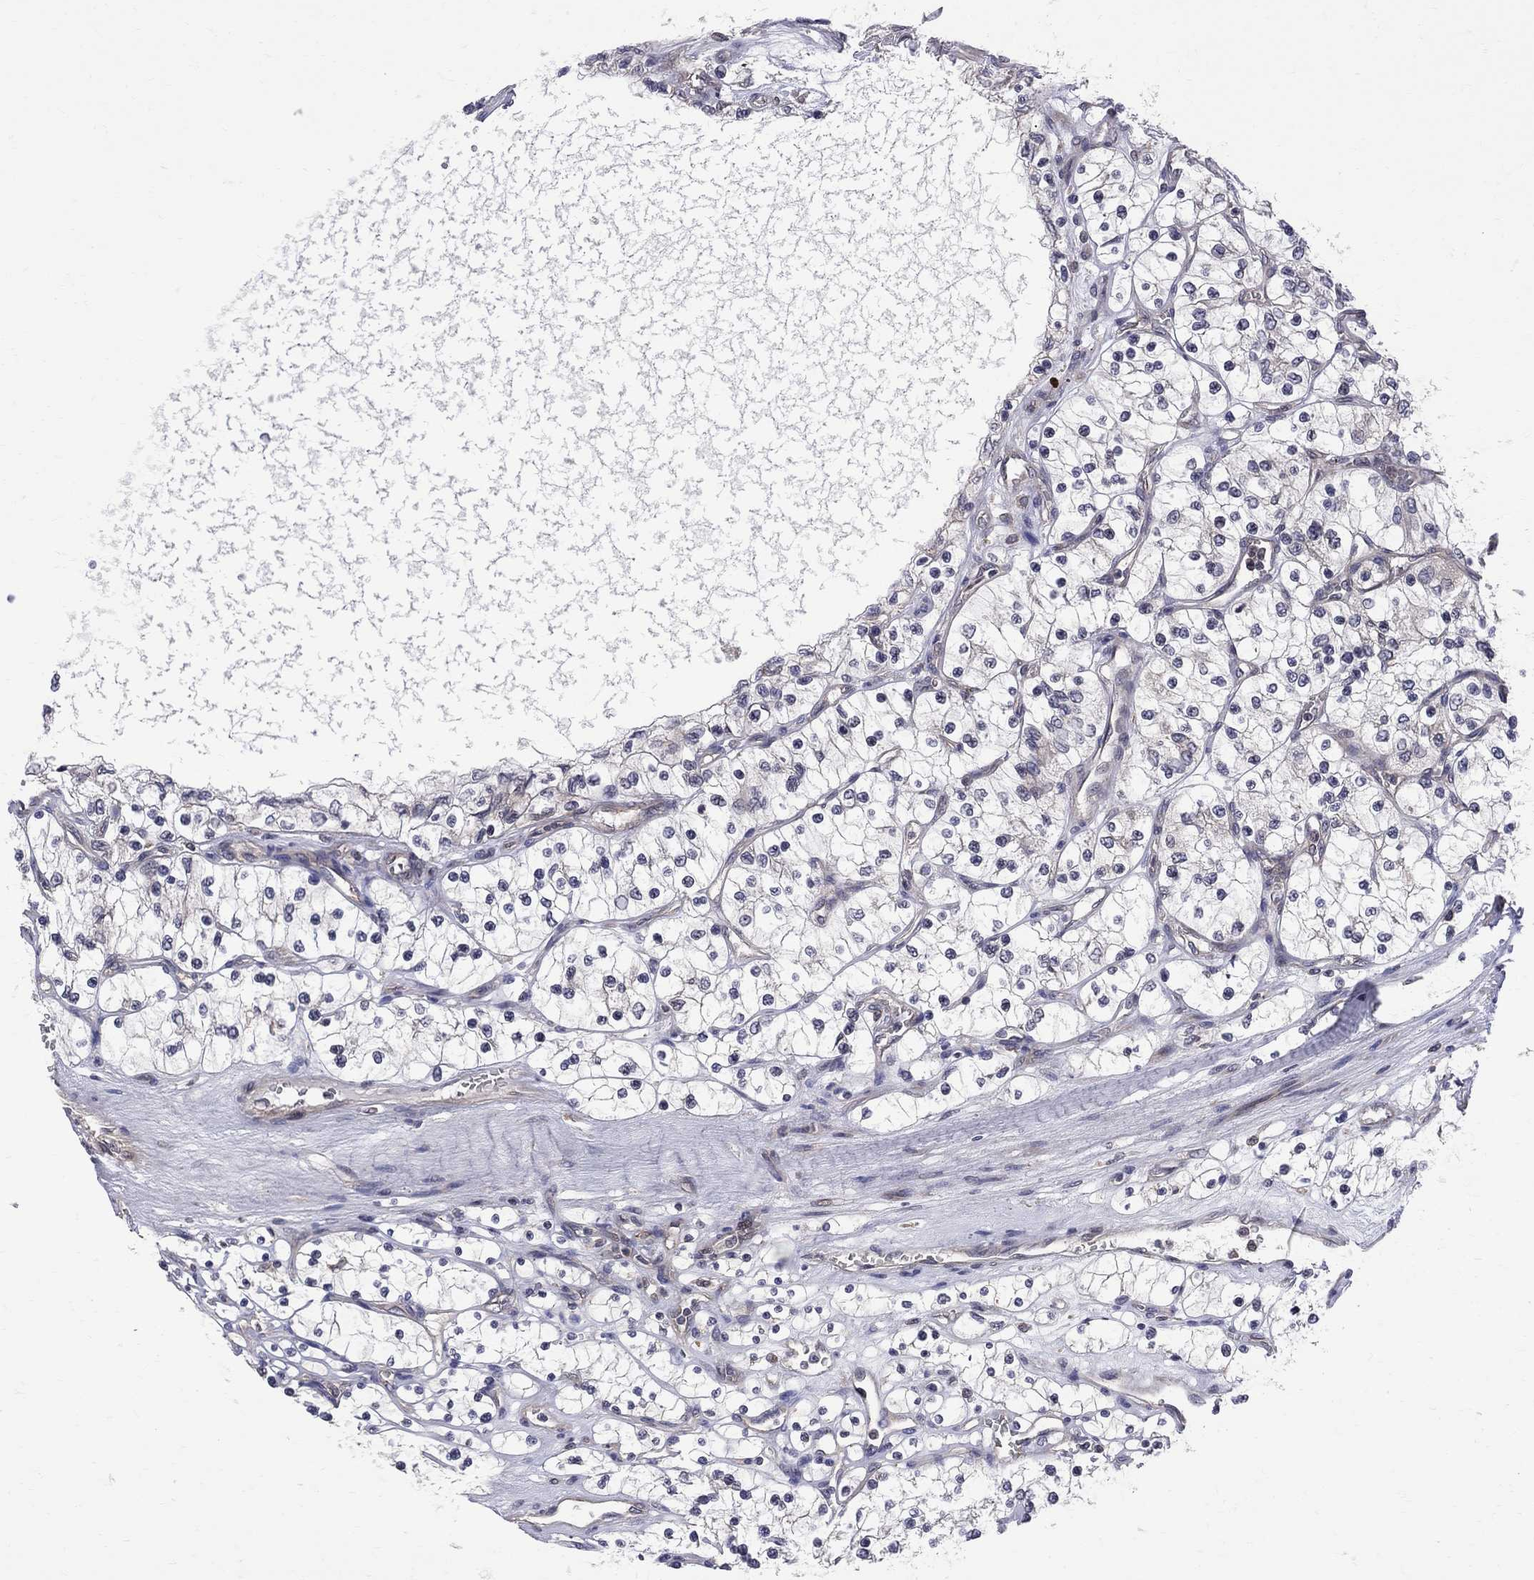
{"staining": {"intensity": "weak", "quantity": "<25%", "location": "cytoplasmic/membranous"}, "tissue": "renal cancer", "cell_type": "Tumor cells", "image_type": "cancer", "snomed": [{"axis": "morphology", "description": "Adenocarcinoma, NOS"}, {"axis": "topography", "description": "Kidney"}], "caption": "Histopathology image shows no significant protein positivity in tumor cells of renal cancer.", "gene": "CNOT11", "patient": {"sex": "female", "age": 69}}